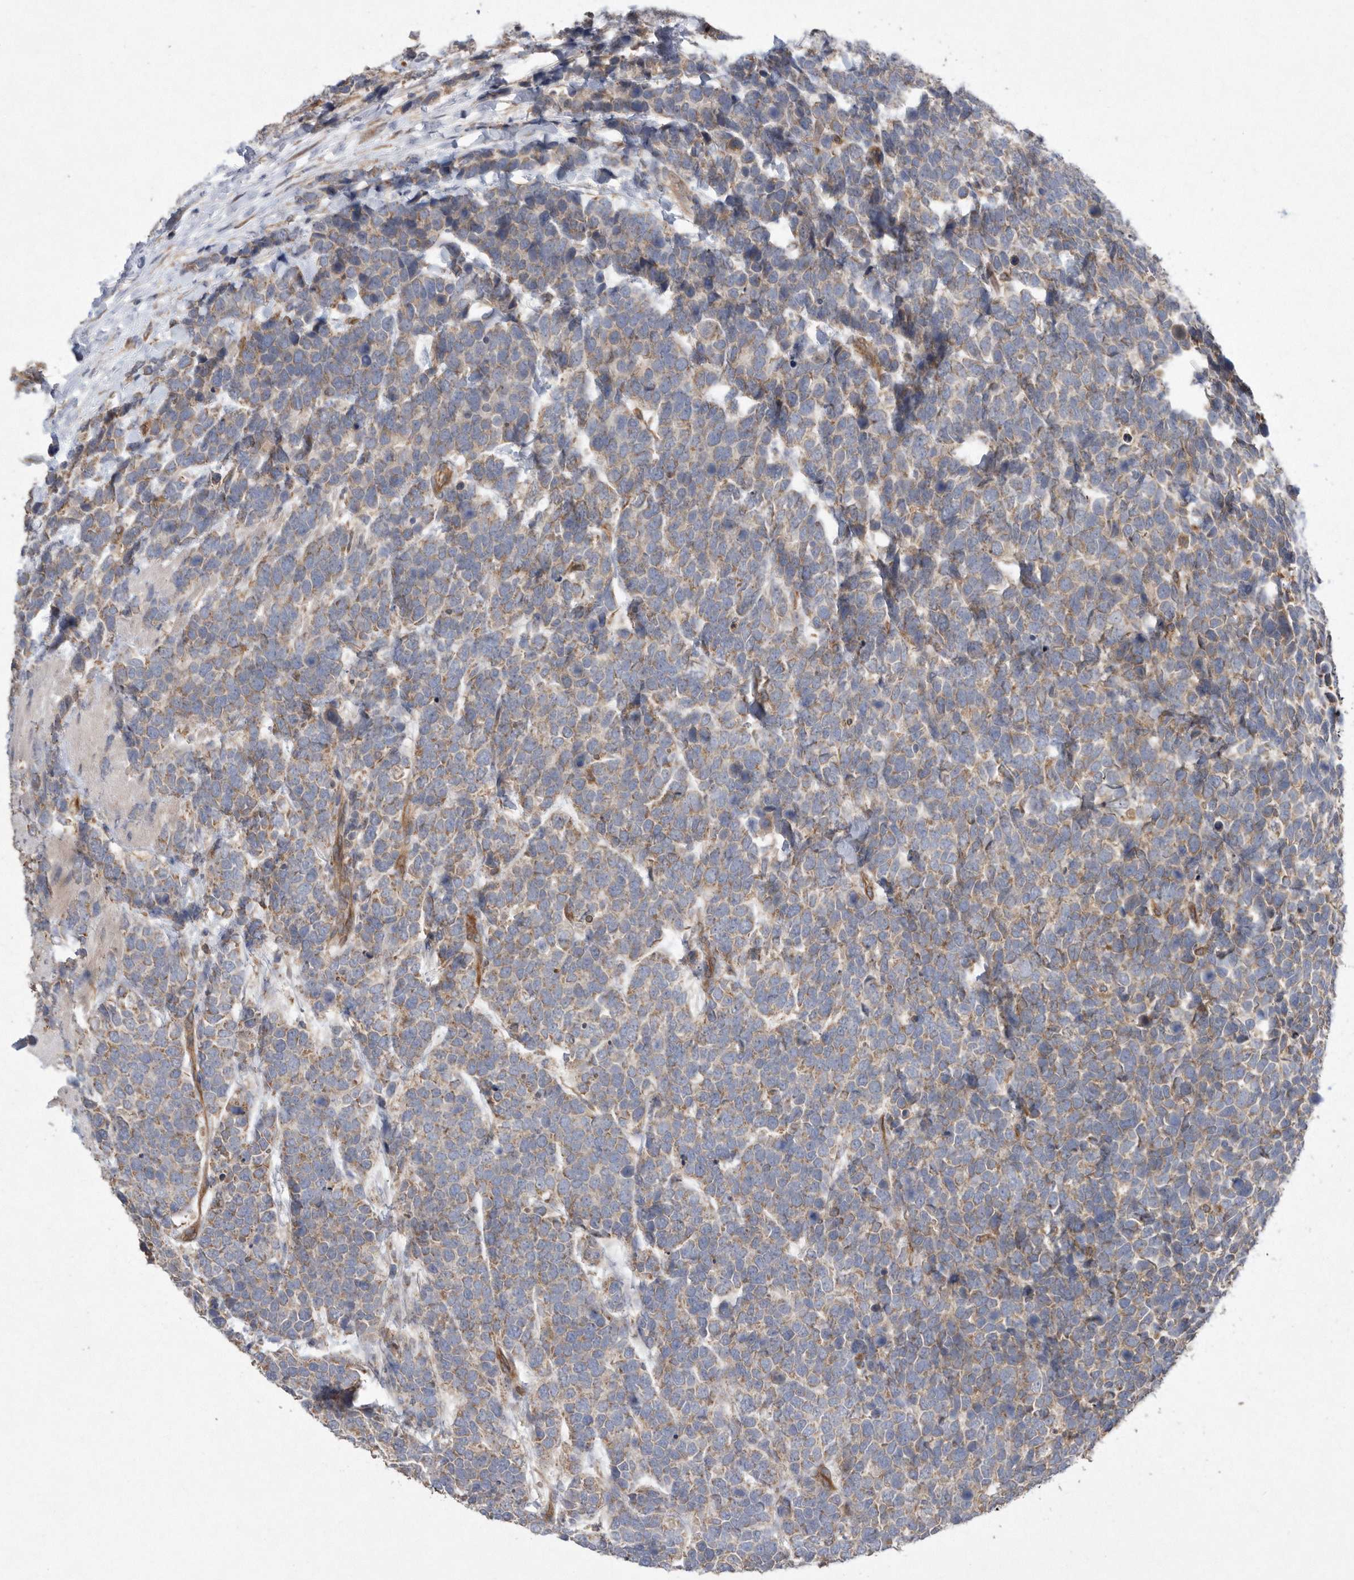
{"staining": {"intensity": "moderate", "quantity": "25%-75%", "location": "cytoplasmic/membranous"}, "tissue": "urothelial cancer", "cell_type": "Tumor cells", "image_type": "cancer", "snomed": [{"axis": "morphology", "description": "Urothelial carcinoma, High grade"}, {"axis": "topography", "description": "Urinary bladder"}], "caption": "Immunohistochemistry image of neoplastic tissue: human urothelial cancer stained using immunohistochemistry (IHC) exhibits medium levels of moderate protein expression localized specifically in the cytoplasmic/membranous of tumor cells, appearing as a cytoplasmic/membranous brown color.", "gene": "PON2", "patient": {"sex": "female", "age": 82}}